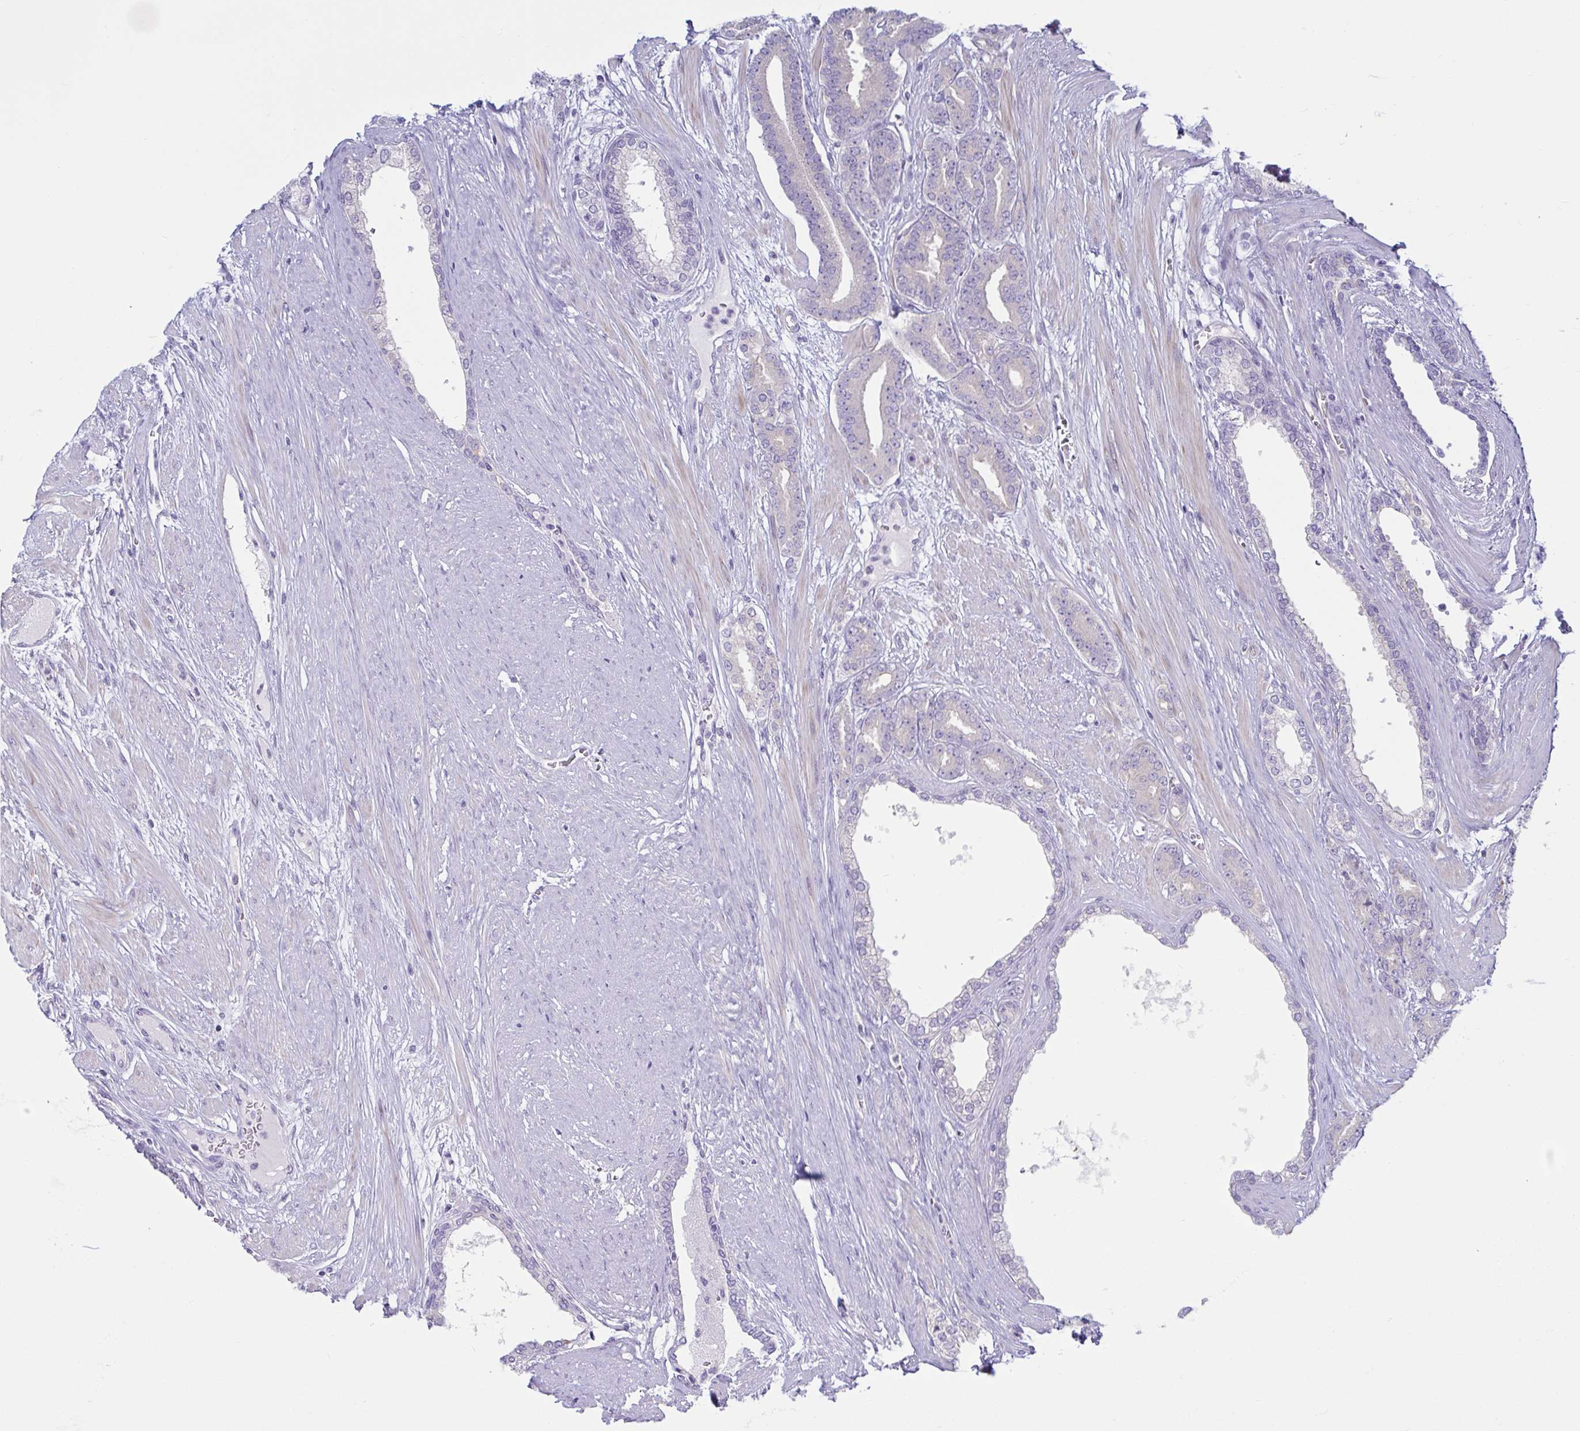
{"staining": {"intensity": "negative", "quantity": "none", "location": "none"}, "tissue": "prostate cancer", "cell_type": "Tumor cells", "image_type": "cancer", "snomed": [{"axis": "morphology", "description": "Adenocarcinoma, High grade"}, {"axis": "topography", "description": "Prostate"}], "caption": "High magnification brightfield microscopy of prostate cancer (high-grade adenocarcinoma) stained with DAB (3,3'-diaminobenzidine) (brown) and counterstained with hematoxylin (blue): tumor cells show no significant positivity. (DAB (3,3'-diaminobenzidine) immunohistochemistry (IHC), high magnification).", "gene": "TNNI2", "patient": {"sex": "male", "age": 60}}